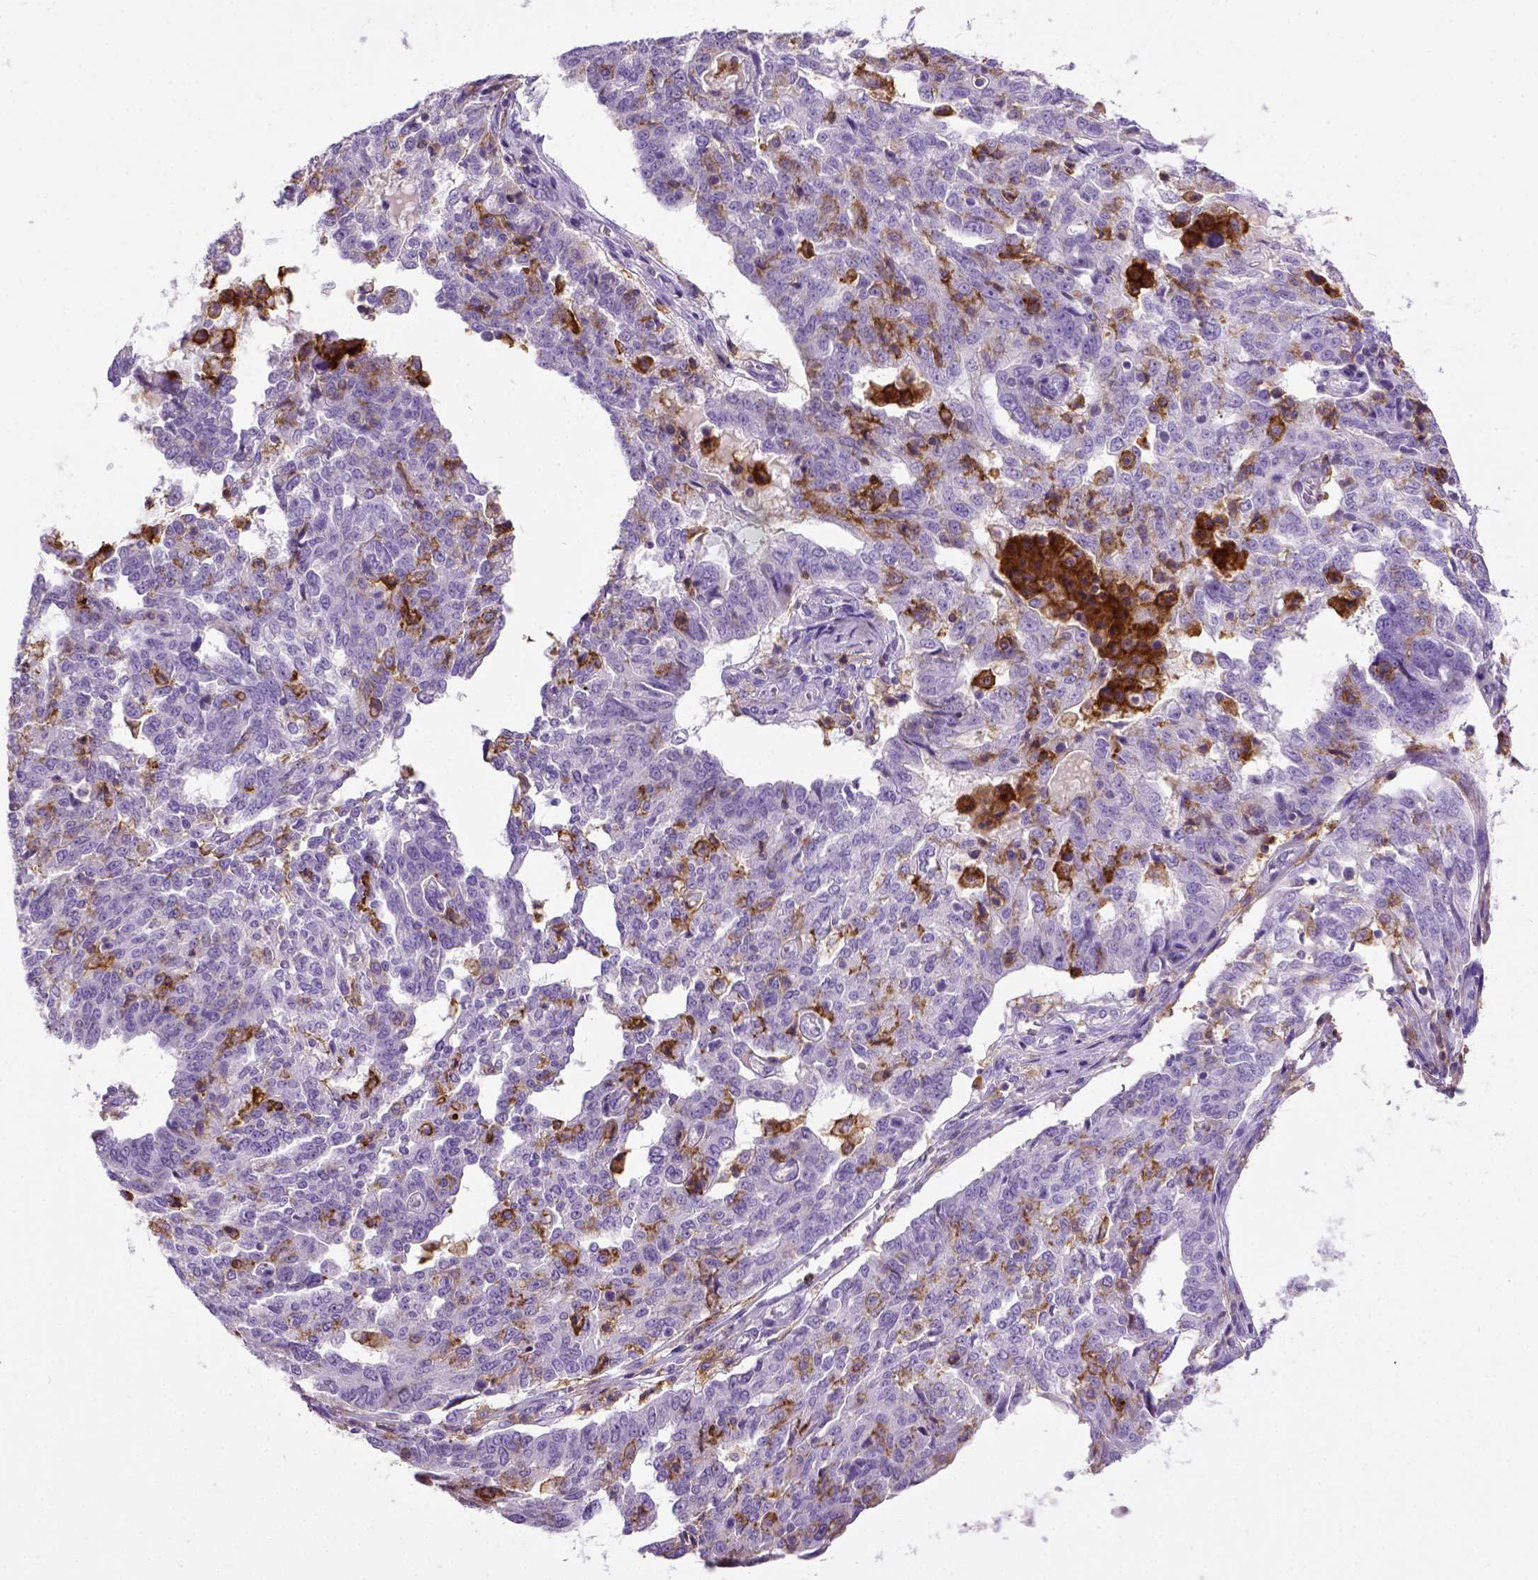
{"staining": {"intensity": "negative", "quantity": "none", "location": "none"}, "tissue": "ovarian cancer", "cell_type": "Tumor cells", "image_type": "cancer", "snomed": [{"axis": "morphology", "description": "Cystadenocarcinoma, serous, NOS"}, {"axis": "topography", "description": "Ovary"}], "caption": "Ovarian cancer (serous cystadenocarcinoma) was stained to show a protein in brown. There is no significant staining in tumor cells.", "gene": "ITGAX", "patient": {"sex": "female", "age": 67}}